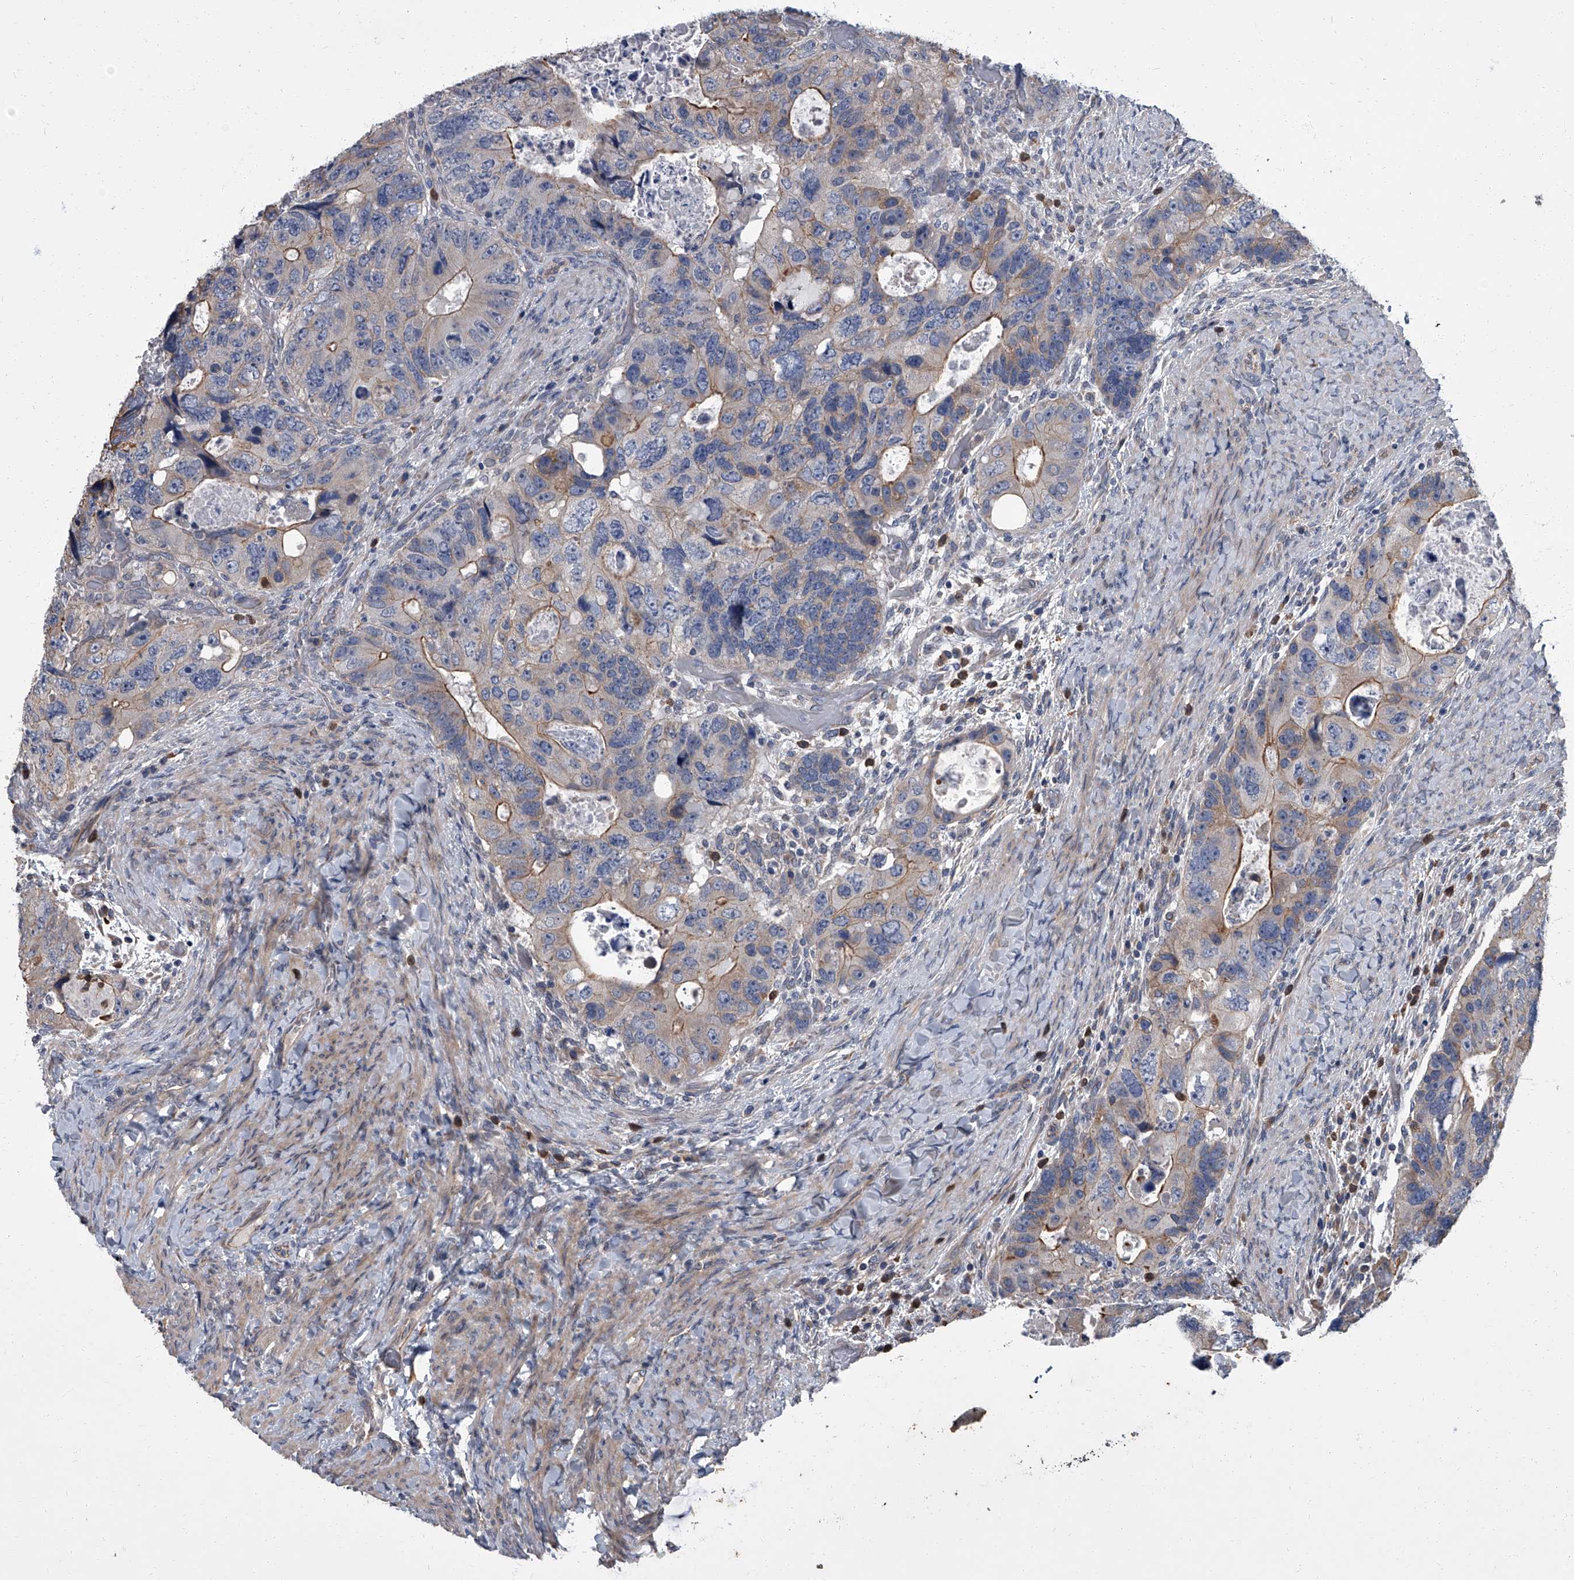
{"staining": {"intensity": "strong", "quantity": "<25%", "location": "cytoplasmic/membranous"}, "tissue": "colorectal cancer", "cell_type": "Tumor cells", "image_type": "cancer", "snomed": [{"axis": "morphology", "description": "Adenocarcinoma, NOS"}, {"axis": "topography", "description": "Rectum"}], "caption": "Immunohistochemistry (DAB) staining of colorectal cancer demonstrates strong cytoplasmic/membranous protein staining in approximately <25% of tumor cells. Immunohistochemistry (ihc) stains the protein of interest in brown and the nuclei are stained blue.", "gene": "SIRT4", "patient": {"sex": "male", "age": 59}}